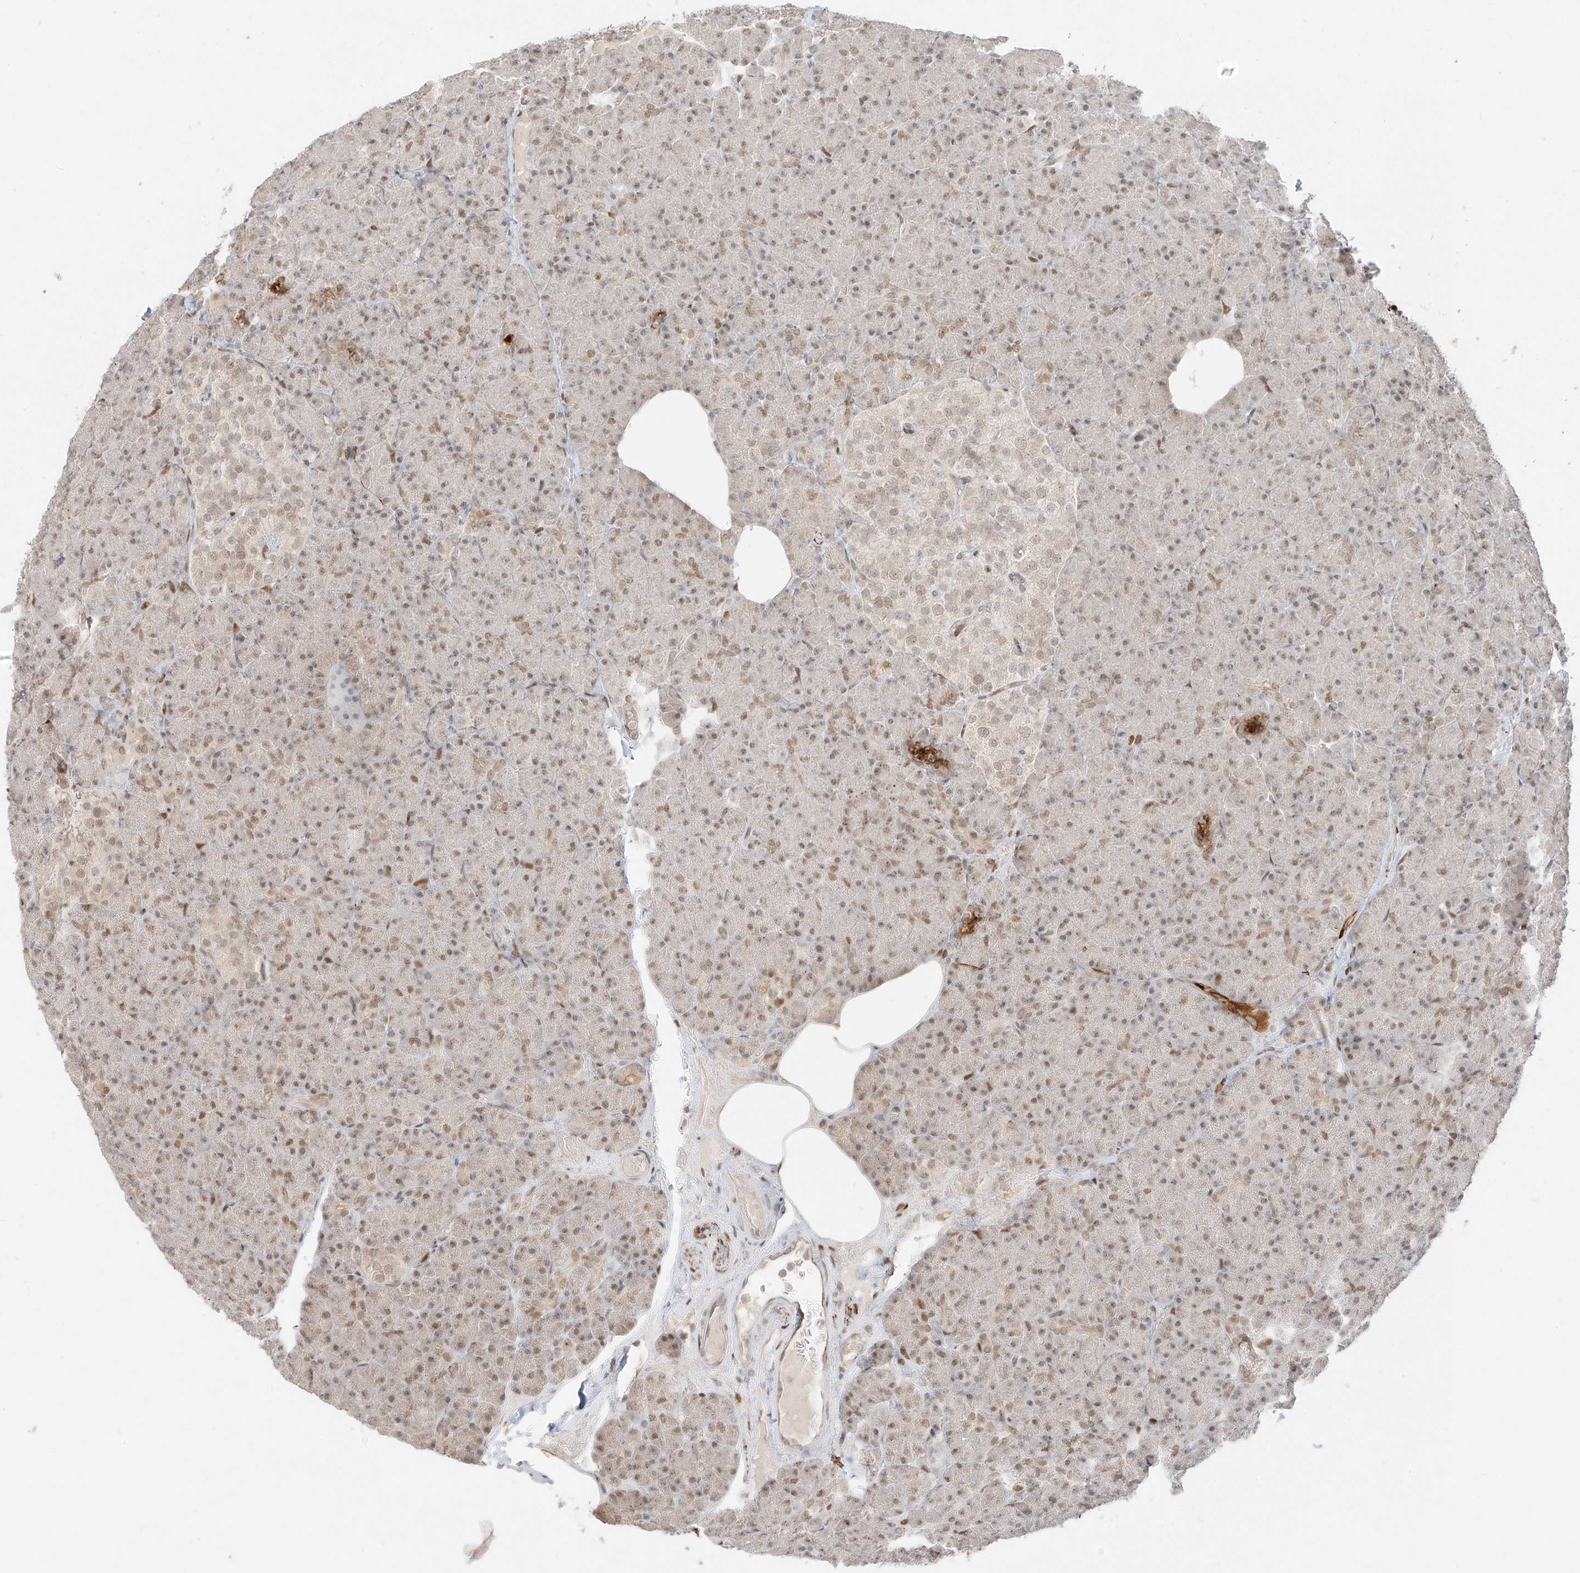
{"staining": {"intensity": "moderate", "quantity": ">75%", "location": "nuclear"}, "tissue": "pancreas", "cell_type": "Exocrine glandular cells", "image_type": "normal", "snomed": [{"axis": "morphology", "description": "Normal tissue, NOS"}, {"axis": "topography", "description": "Pancreas"}], "caption": "Immunohistochemistry (IHC) photomicrograph of benign human pancreas stained for a protein (brown), which demonstrates medium levels of moderate nuclear staining in approximately >75% of exocrine glandular cells.", "gene": "ZNF774", "patient": {"sex": "female", "age": 43}}